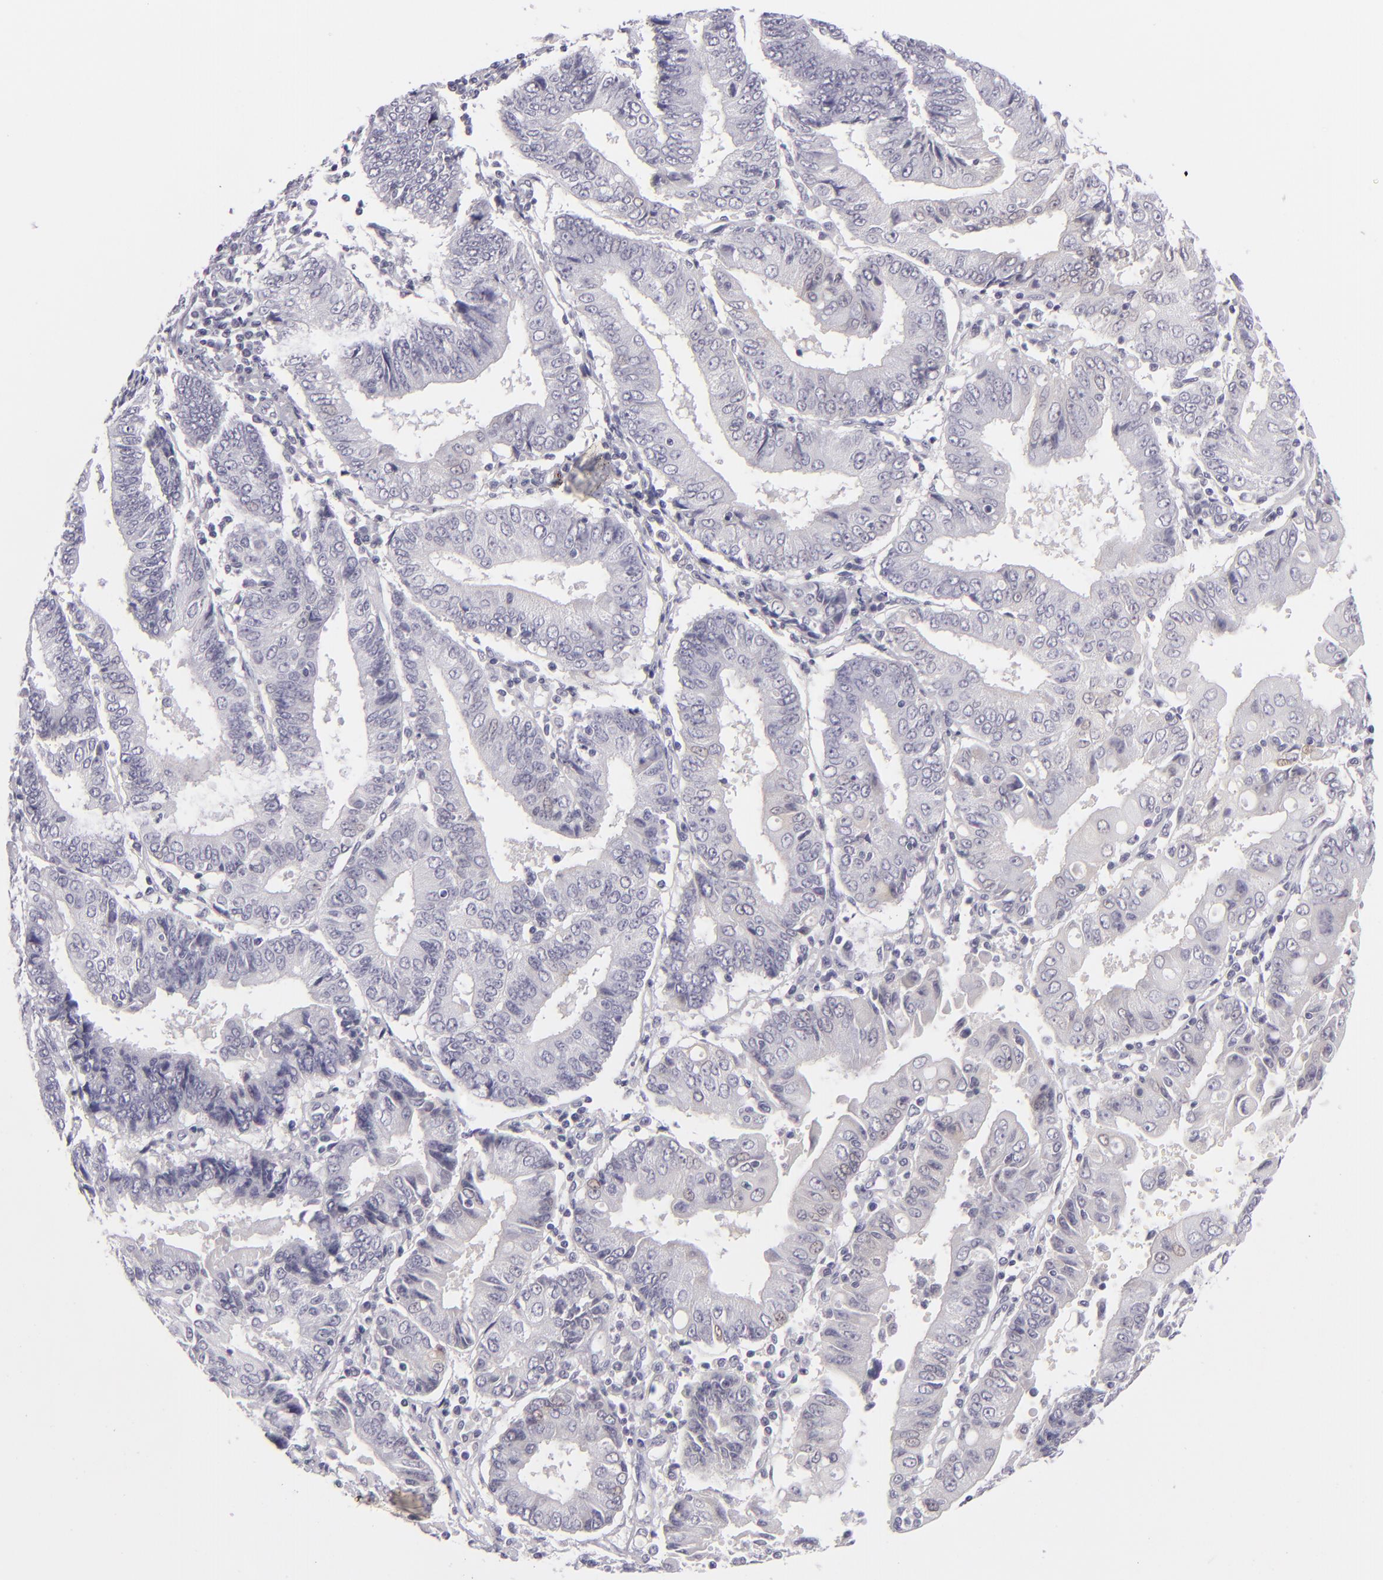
{"staining": {"intensity": "negative", "quantity": "none", "location": "none"}, "tissue": "endometrial cancer", "cell_type": "Tumor cells", "image_type": "cancer", "snomed": [{"axis": "morphology", "description": "Adenocarcinoma, NOS"}, {"axis": "topography", "description": "Endometrium"}], "caption": "The immunohistochemistry (IHC) micrograph has no significant positivity in tumor cells of adenocarcinoma (endometrial) tissue.", "gene": "TNNC1", "patient": {"sex": "female", "age": 75}}